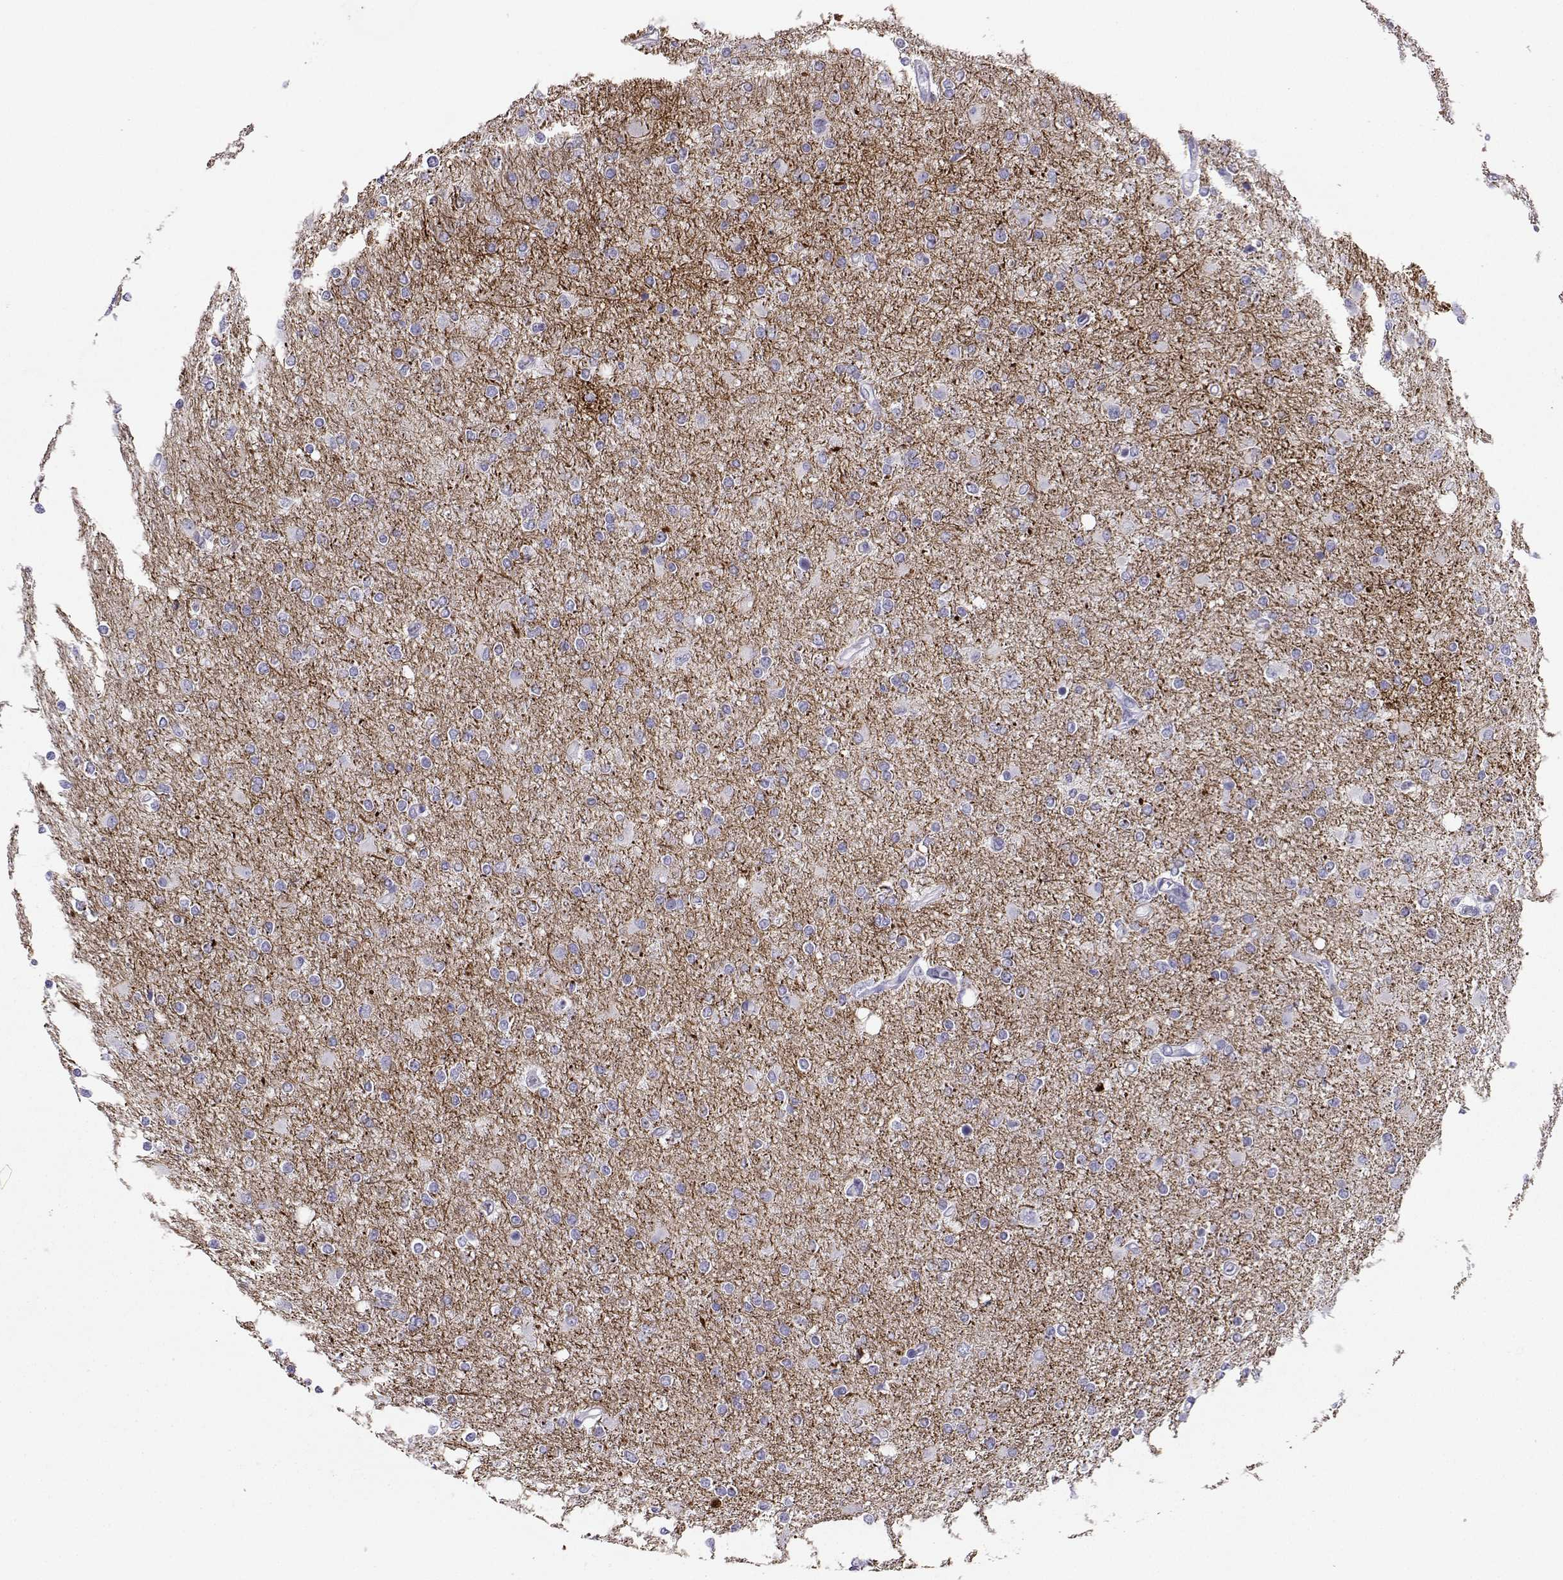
{"staining": {"intensity": "negative", "quantity": "none", "location": "none"}, "tissue": "glioma", "cell_type": "Tumor cells", "image_type": "cancer", "snomed": [{"axis": "morphology", "description": "Glioma, malignant, High grade"}, {"axis": "topography", "description": "Cerebral cortex"}], "caption": "The micrograph displays no staining of tumor cells in malignant high-grade glioma.", "gene": "NEFL", "patient": {"sex": "male", "age": 70}}